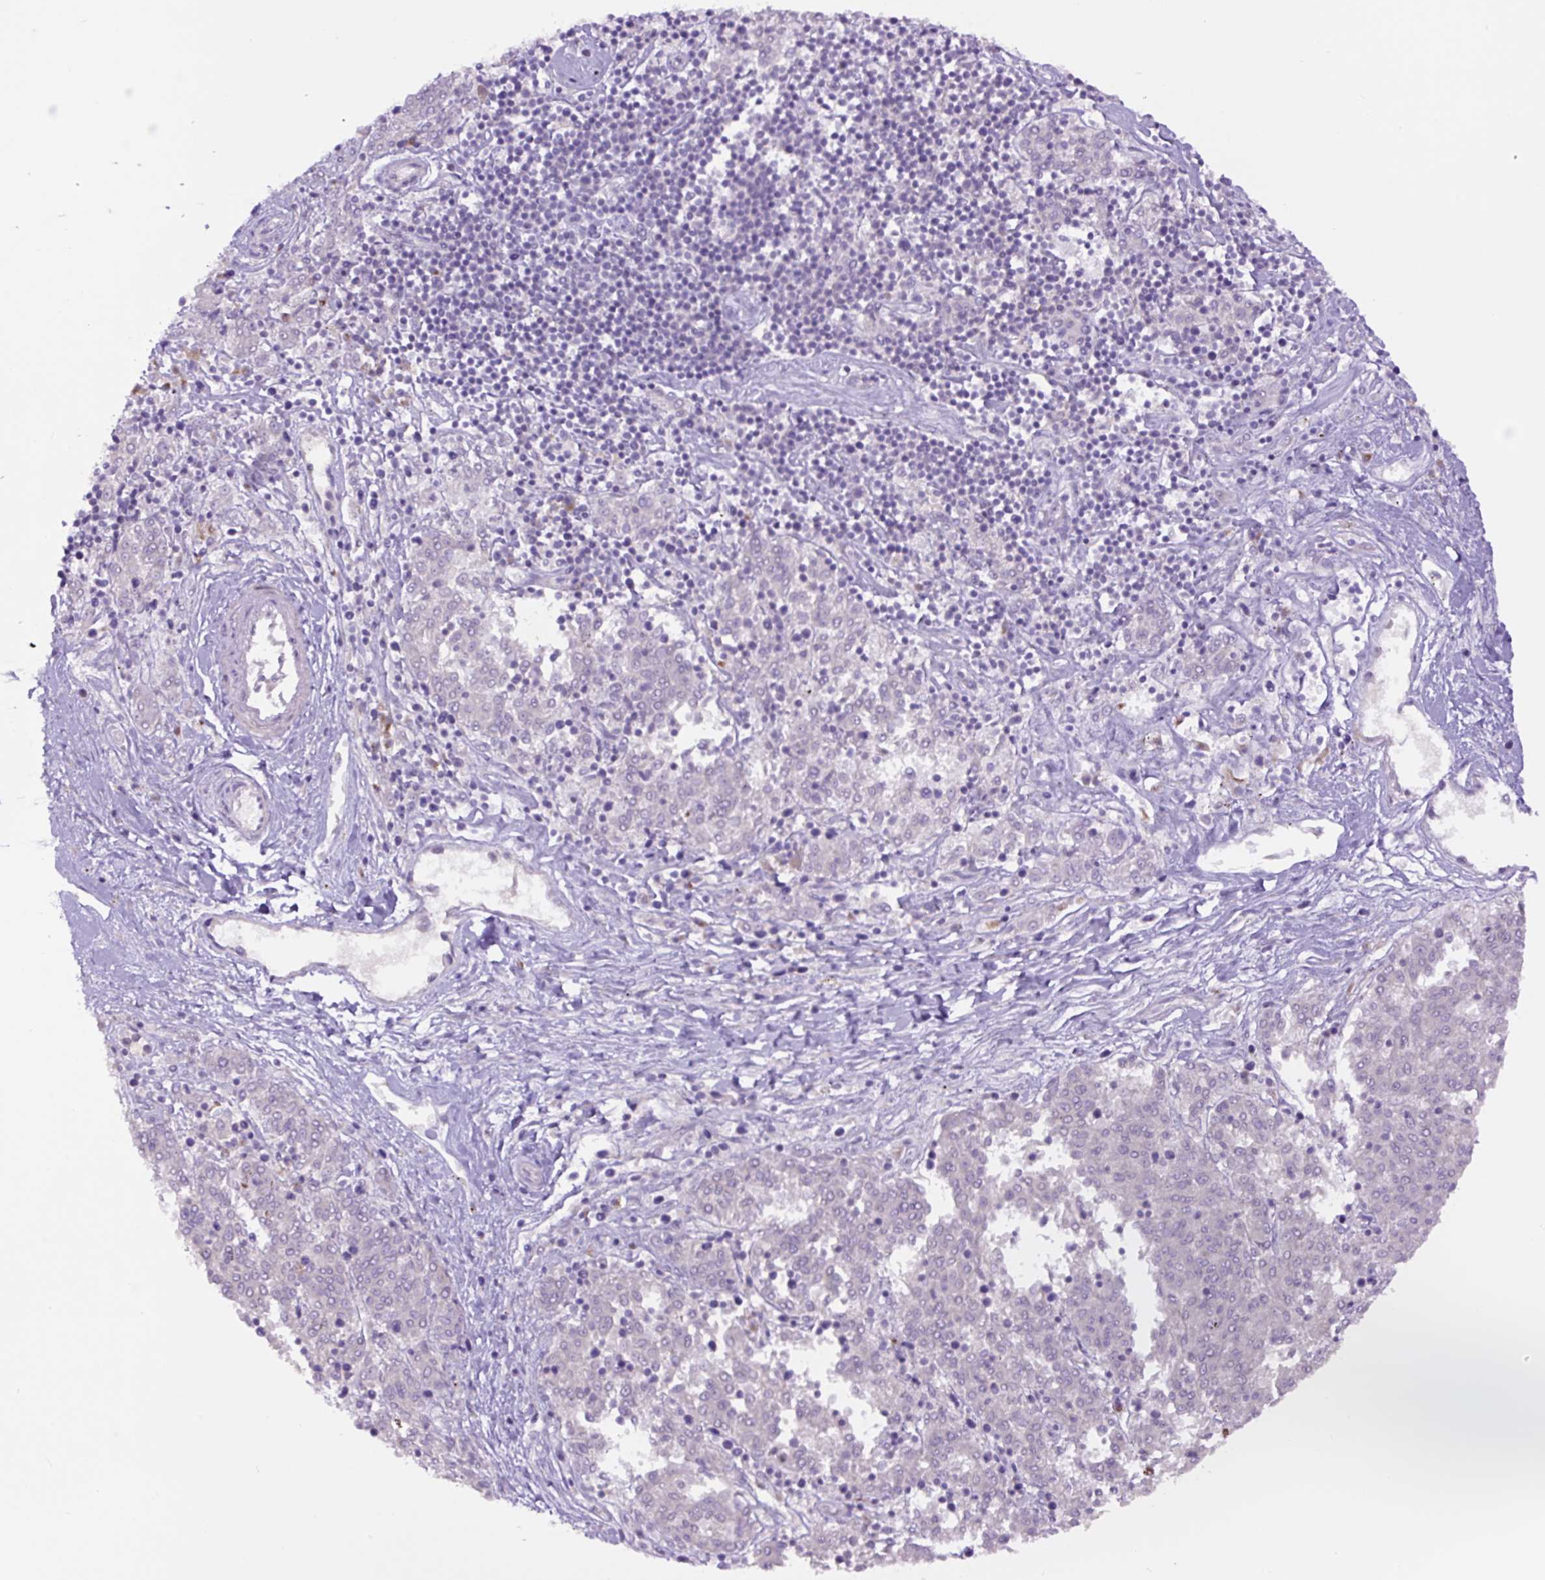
{"staining": {"intensity": "negative", "quantity": "none", "location": "none"}, "tissue": "melanoma", "cell_type": "Tumor cells", "image_type": "cancer", "snomed": [{"axis": "morphology", "description": "Malignant melanoma, NOS"}, {"axis": "topography", "description": "Skin"}], "caption": "An immunohistochemistry micrograph of melanoma is shown. There is no staining in tumor cells of melanoma.", "gene": "MFSD3", "patient": {"sex": "female", "age": 72}}